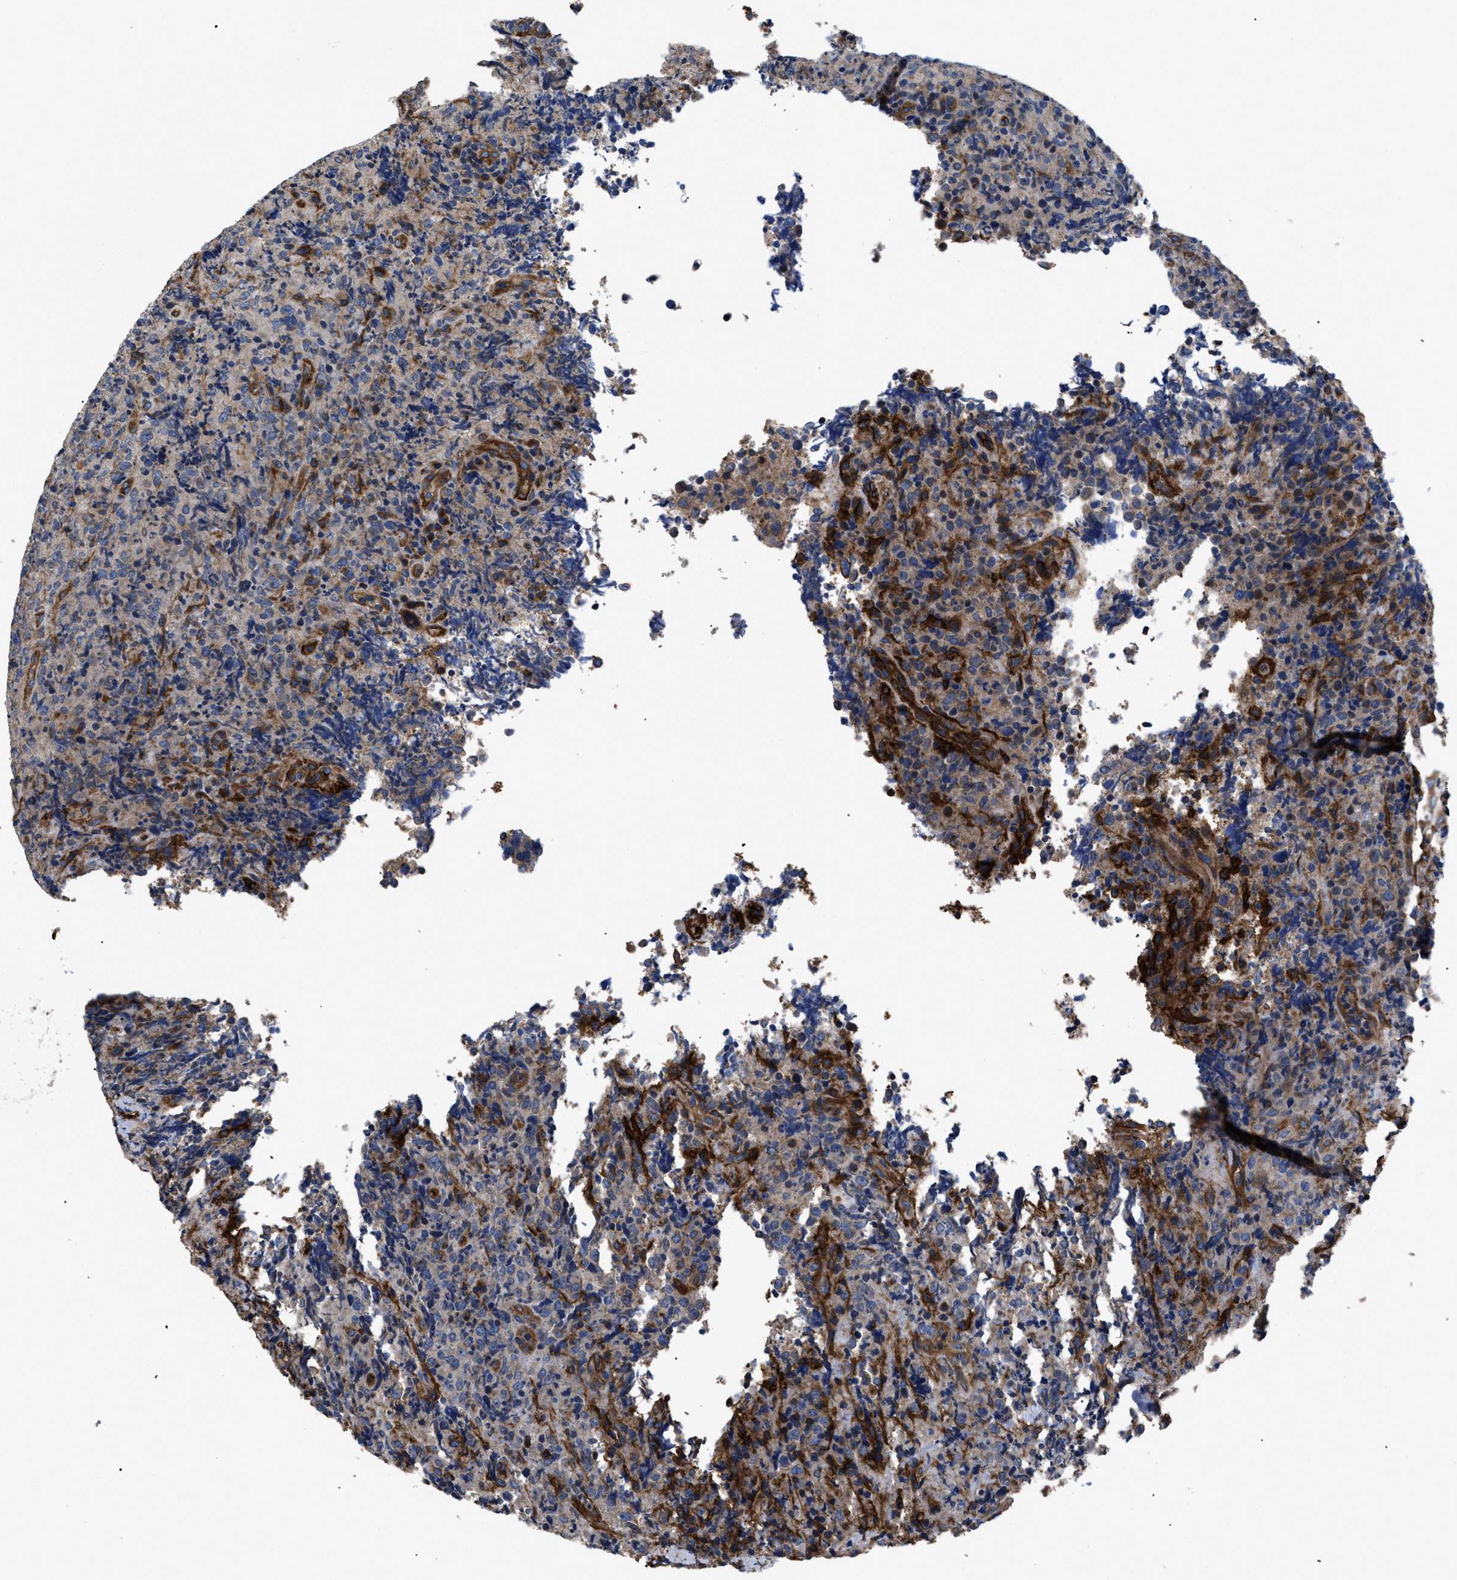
{"staining": {"intensity": "moderate", "quantity": "<25%", "location": "cytoplasmic/membranous"}, "tissue": "lymphoma", "cell_type": "Tumor cells", "image_type": "cancer", "snomed": [{"axis": "morphology", "description": "Malignant lymphoma, non-Hodgkin's type, High grade"}, {"axis": "topography", "description": "Tonsil"}], "caption": "A brown stain highlights moderate cytoplasmic/membranous staining of a protein in human high-grade malignant lymphoma, non-Hodgkin's type tumor cells.", "gene": "NT5E", "patient": {"sex": "female", "age": 36}}